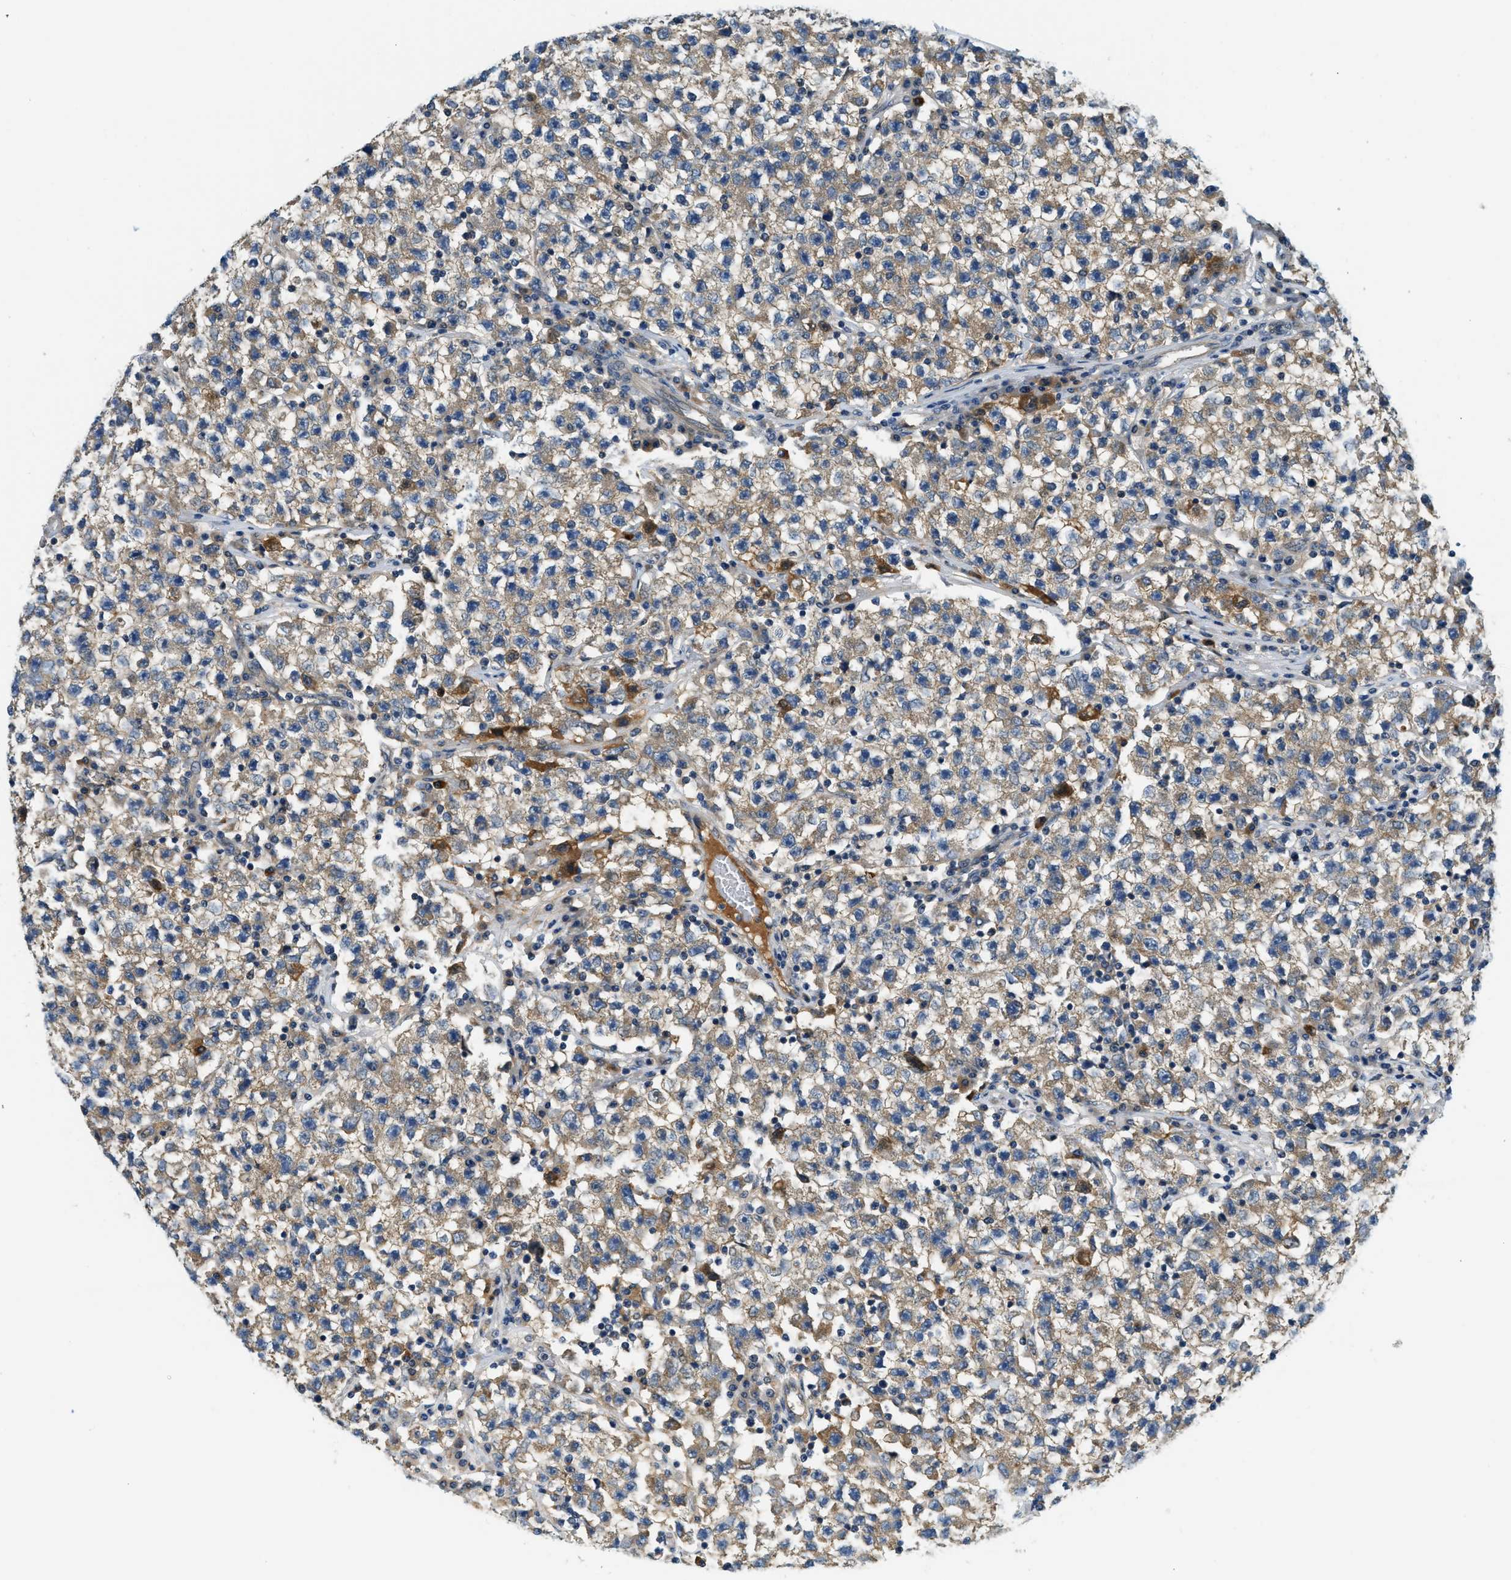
{"staining": {"intensity": "moderate", "quantity": ">75%", "location": "cytoplasmic/membranous"}, "tissue": "testis cancer", "cell_type": "Tumor cells", "image_type": "cancer", "snomed": [{"axis": "morphology", "description": "Seminoma, NOS"}, {"axis": "topography", "description": "Testis"}], "caption": "Moderate cytoplasmic/membranous staining is appreciated in approximately >75% of tumor cells in seminoma (testis).", "gene": "KCNK1", "patient": {"sex": "male", "age": 22}}